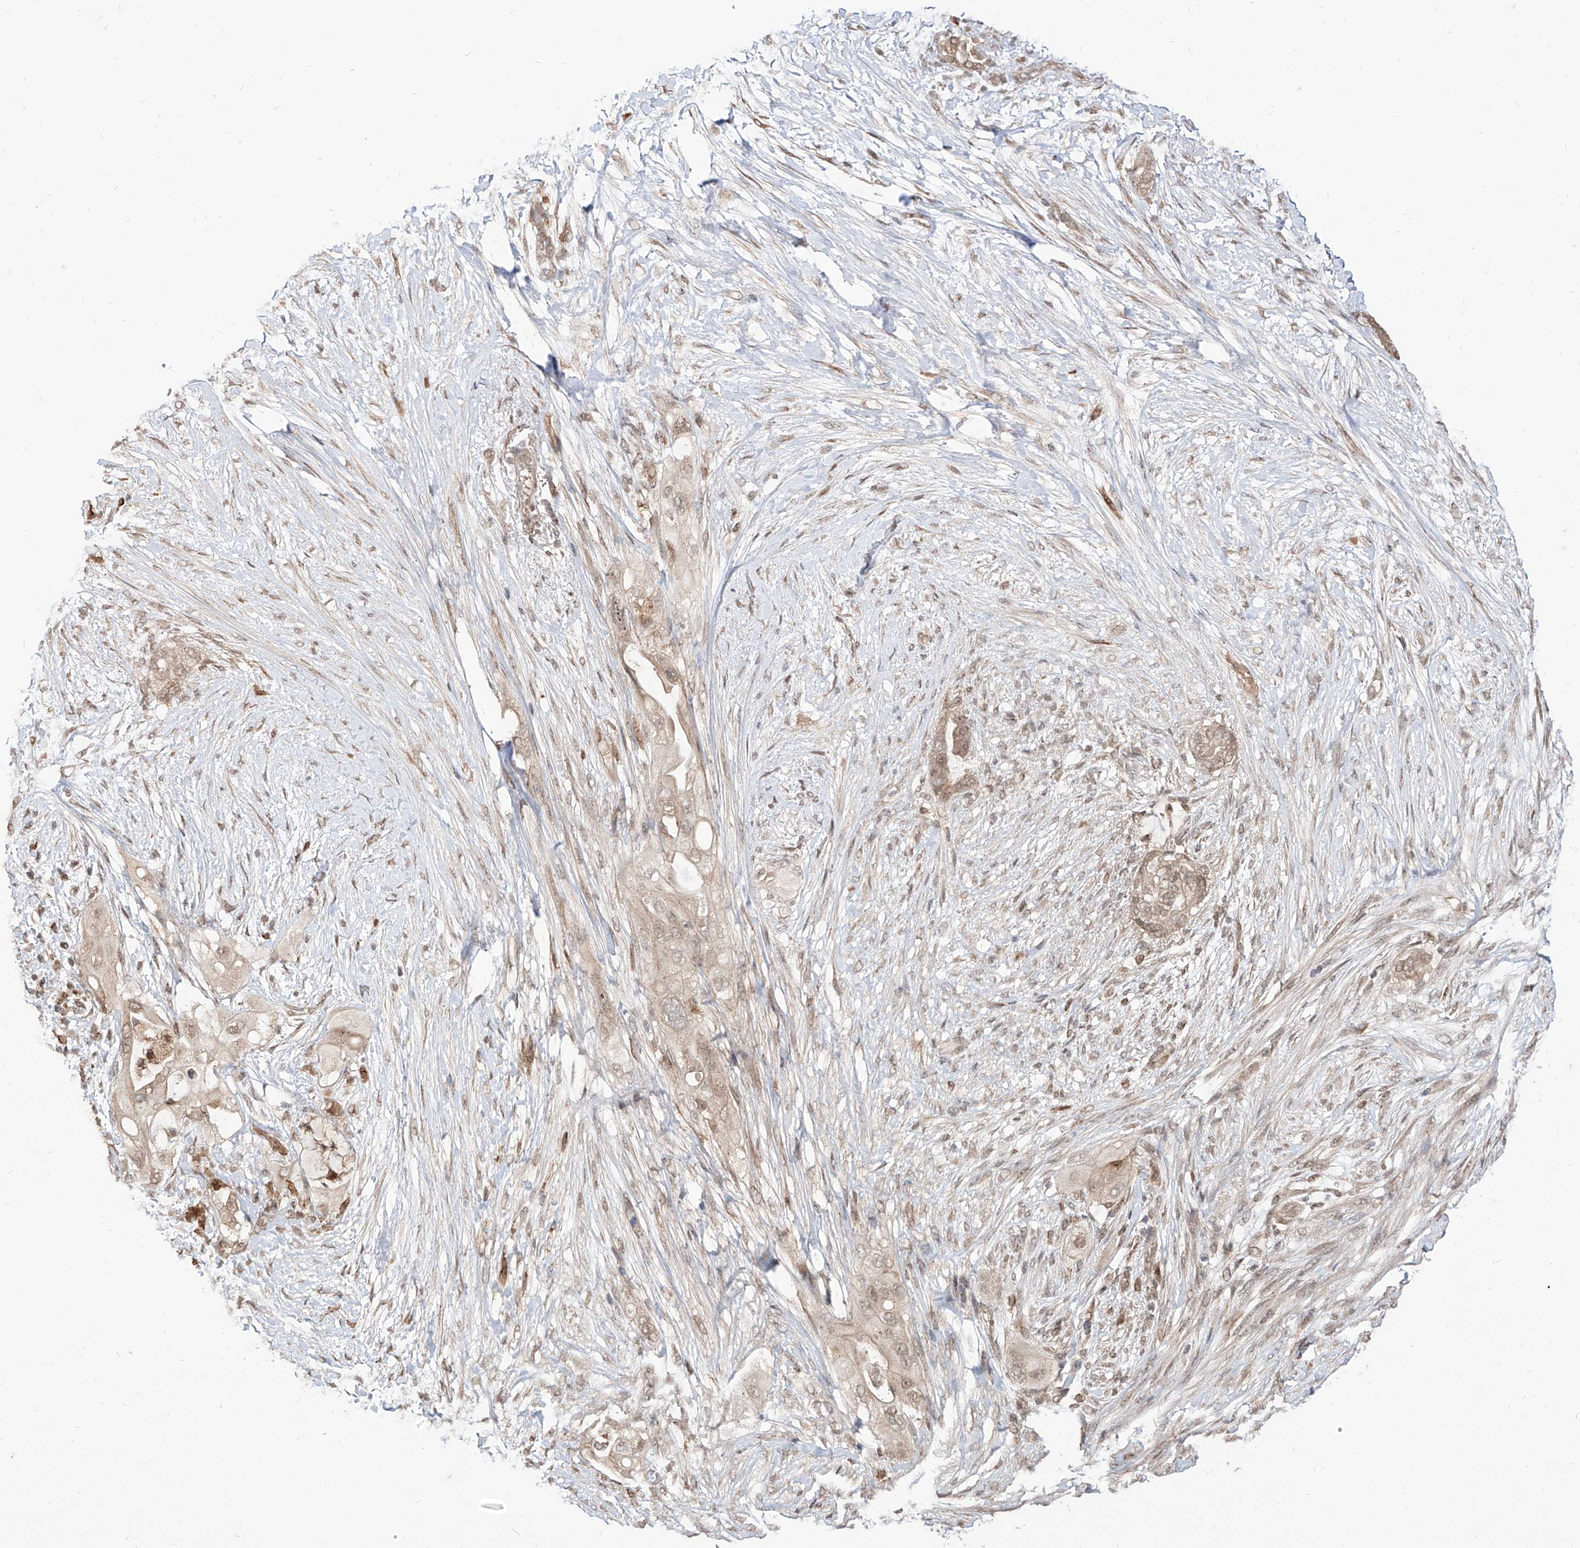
{"staining": {"intensity": "moderate", "quantity": ">75%", "location": "nuclear"}, "tissue": "pancreatic cancer", "cell_type": "Tumor cells", "image_type": "cancer", "snomed": [{"axis": "morphology", "description": "Adenocarcinoma, NOS"}, {"axis": "topography", "description": "Pancreas"}], "caption": "About >75% of tumor cells in pancreatic cancer (adenocarcinoma) demonstrate moderate nuclear protein positivity as visualized by brown immunohistochemical staining.", "gene": "C8orf82", "patient": {"sex": "male", "age": 53}}